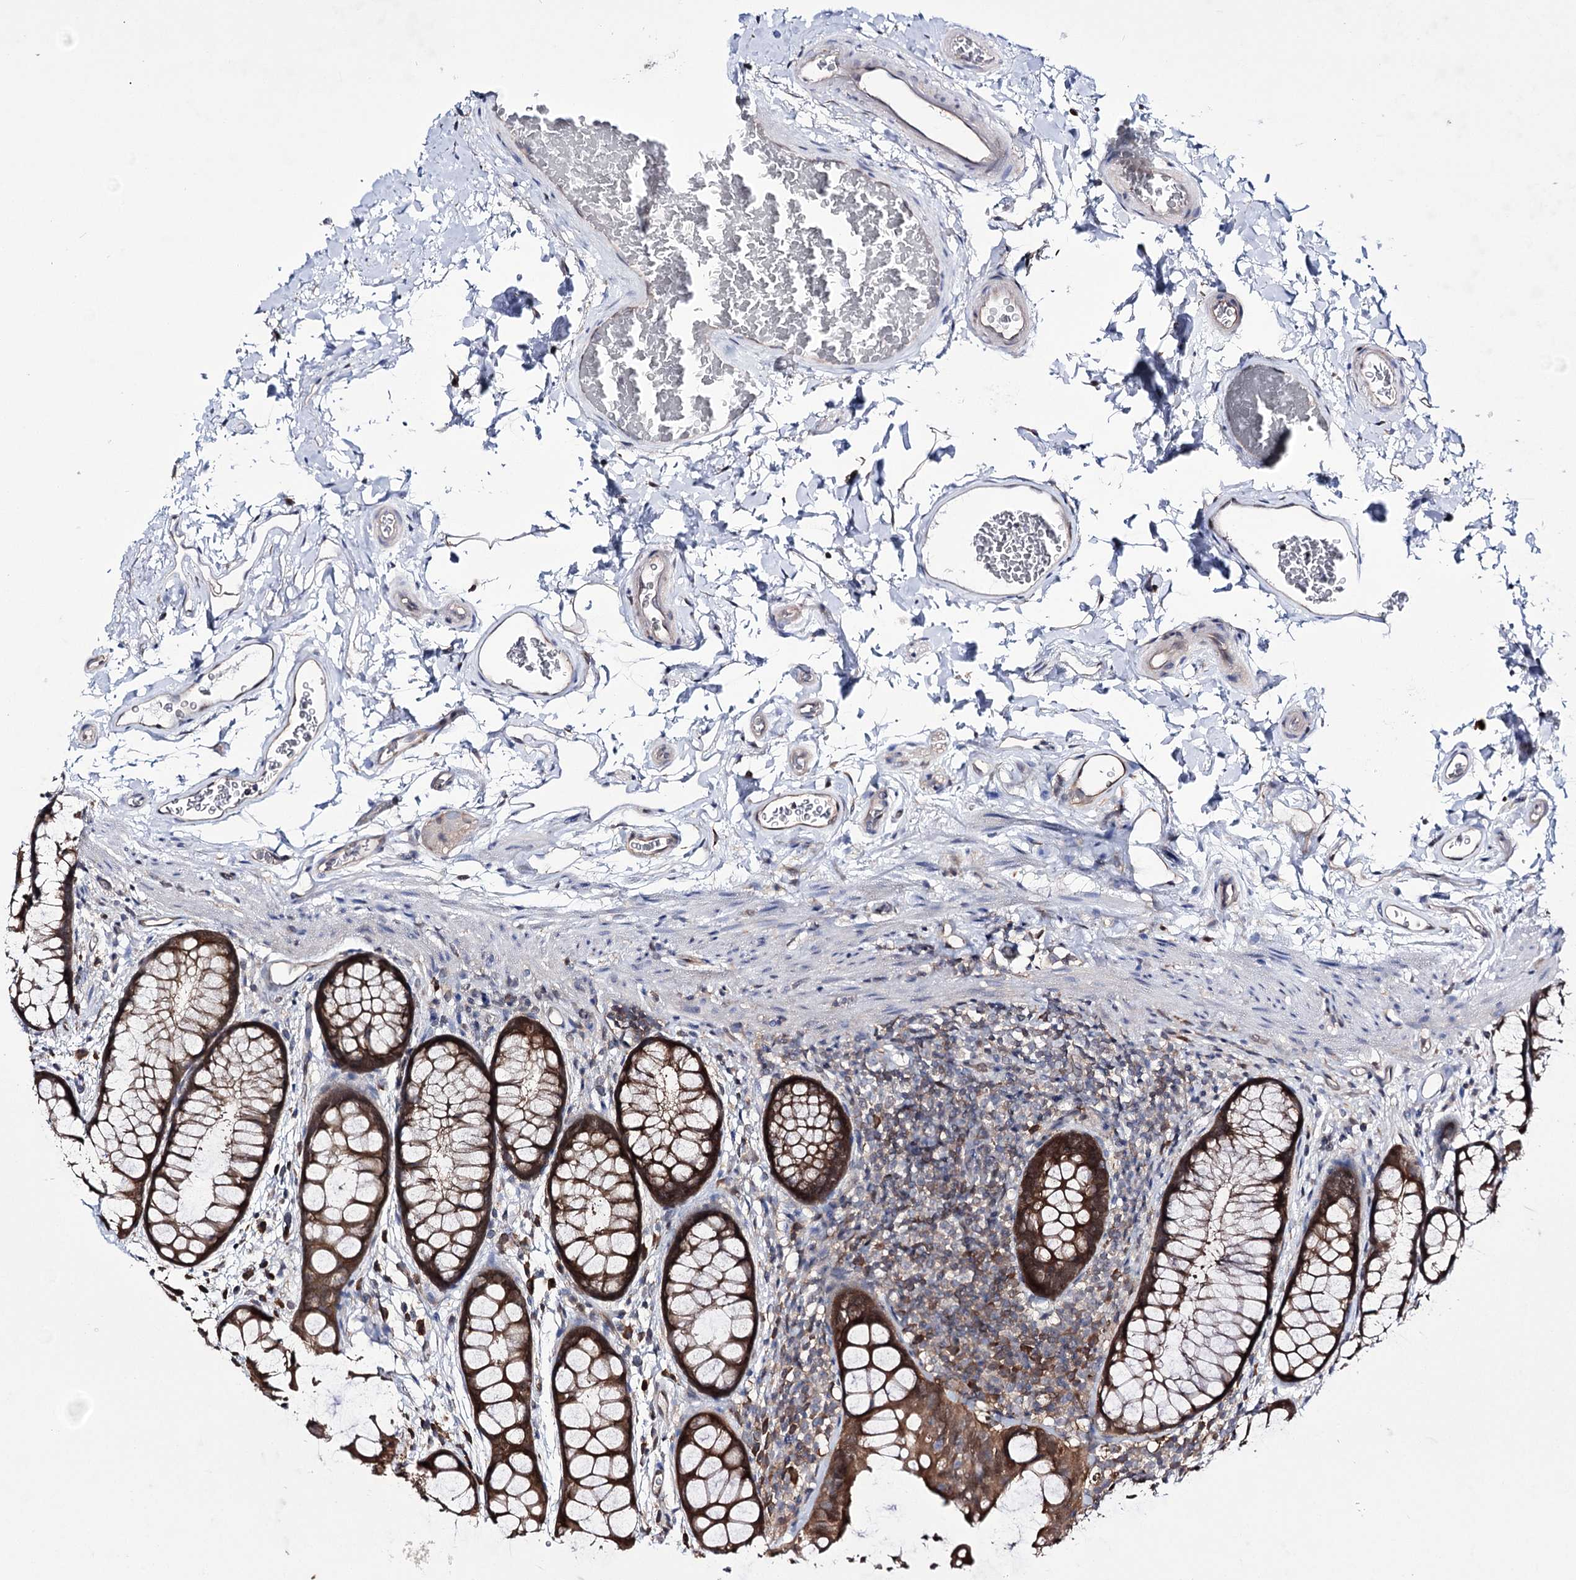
{"staining": {"intensity": "weak", "quantity": "25%-75%", "location": "cytoplasmic/membranous"}, "tissue": "colon", "cell_type": "Endothelial cells", "image_type": "normal", "snomed": [{"axis": "morphology", "description": "Normal tissue, NOS"}, {"axis": "topography", "description": "Colon"}], "caption": "Weak cytoplasmic/membranous staining for a protein is seen in approximately 25%-75% of endothelial cells of unremarkable colon using immunohistochemistry (IHC).", "gene": "PTER", "patient": {"sex": "female", "age": 82}}